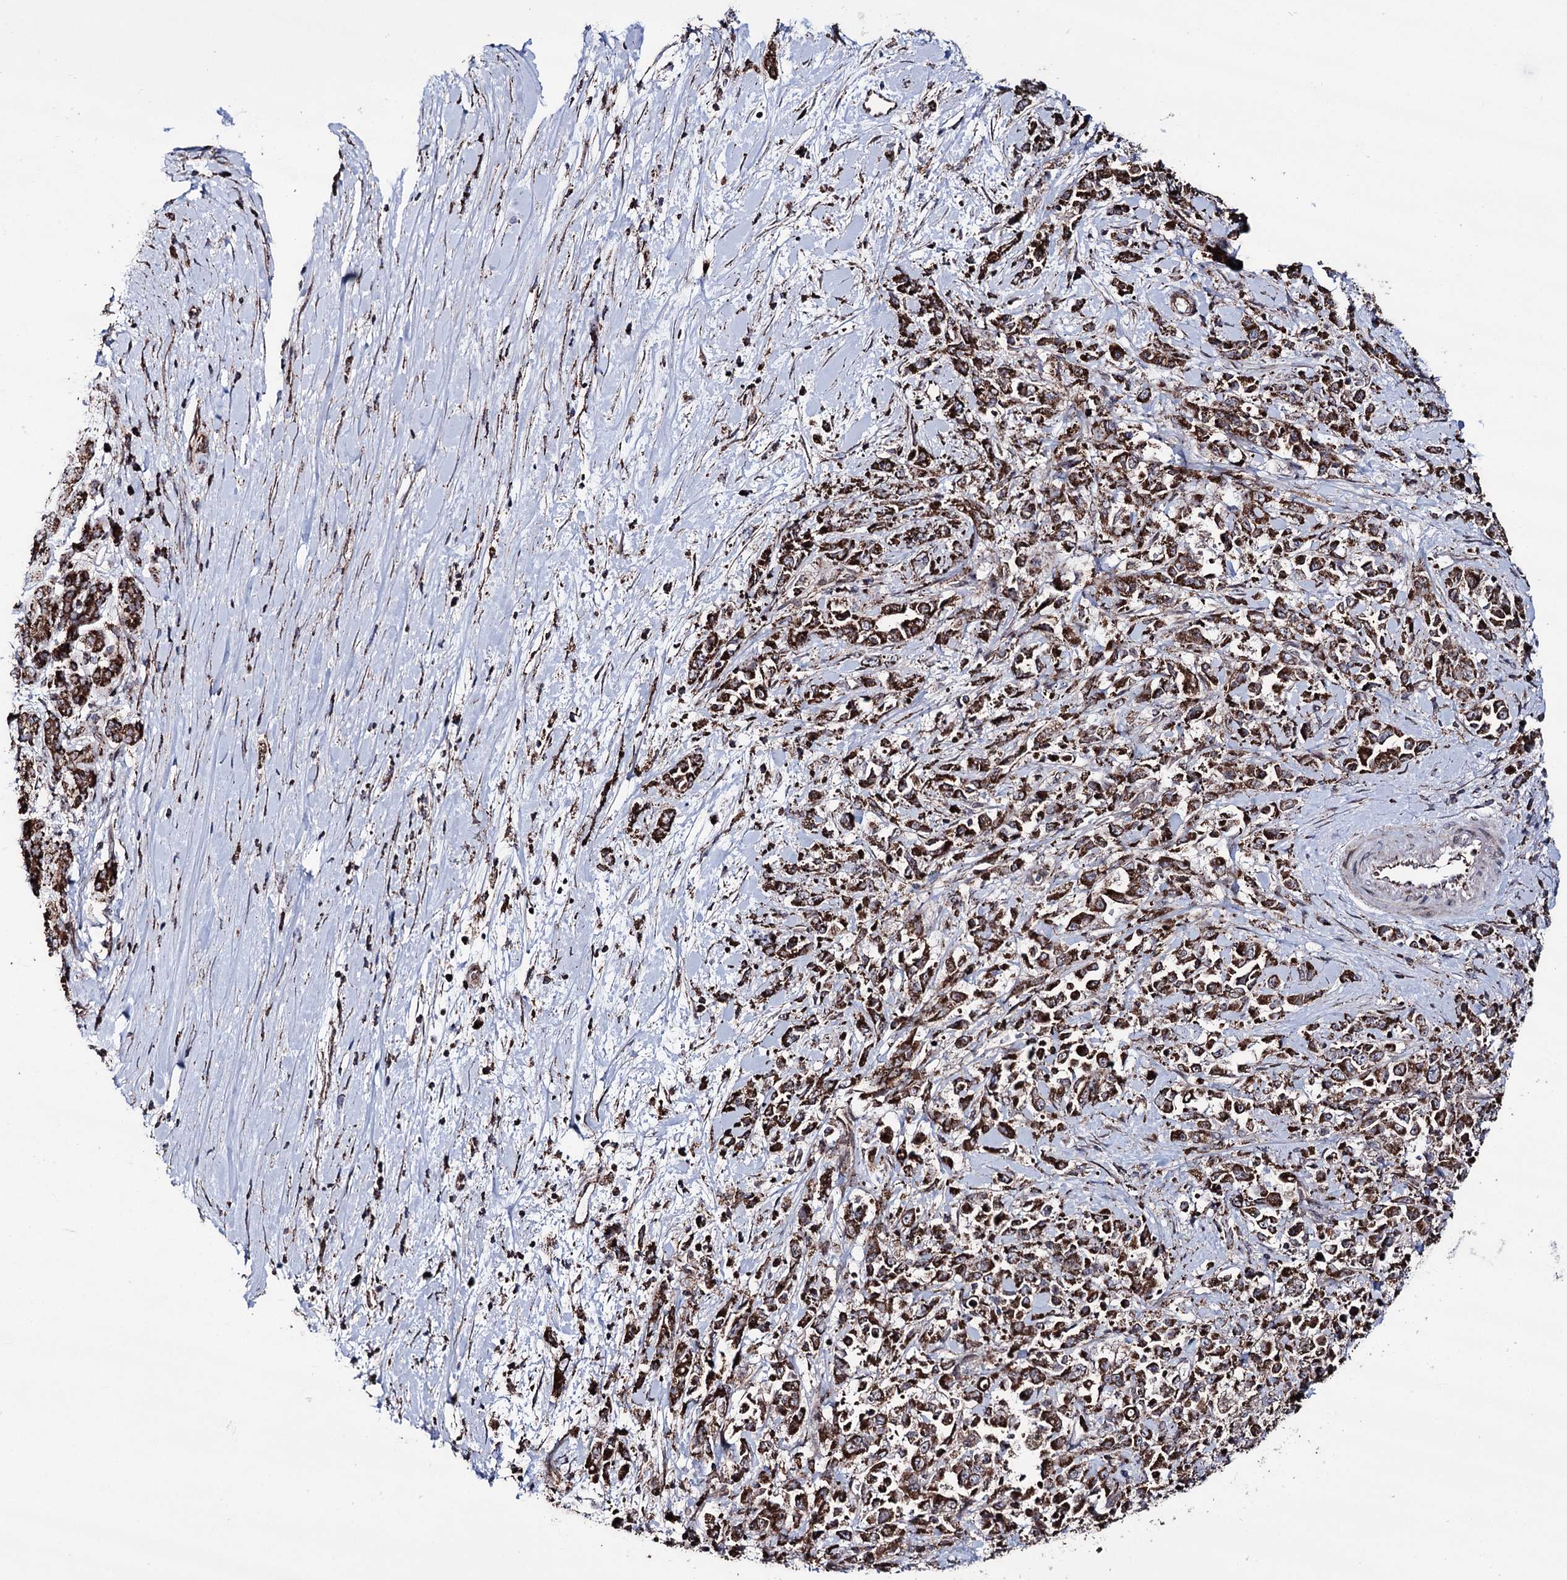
{"staining": {"intensity": "strong", "quantity": ">75%", "location": "cytoplasmic/membranous"}, "tissue": "pancreatic cancer", "cell_type": "Tumor cells", "image_type": "cancer", "snomed": [{"axis": "morphology", "description": "Normal tissue, NOS"}, {"axis": "morphology", "description": "Adenocarcinoma, NOS"}, {"axis": "topography", "description": "Pancreas"}], "caption": "IHC image of neoplastic tissue: human pancreatic cancer stained using immunohistochemistry displays high levels of strong protein expression localized specifically in the cytoplasmic/membranous of tumor cells, appearing as a cytoplasmic/membranous brown color.", "gene": "CREB3L4", "patient": {"sex": "female", "age": 64}}